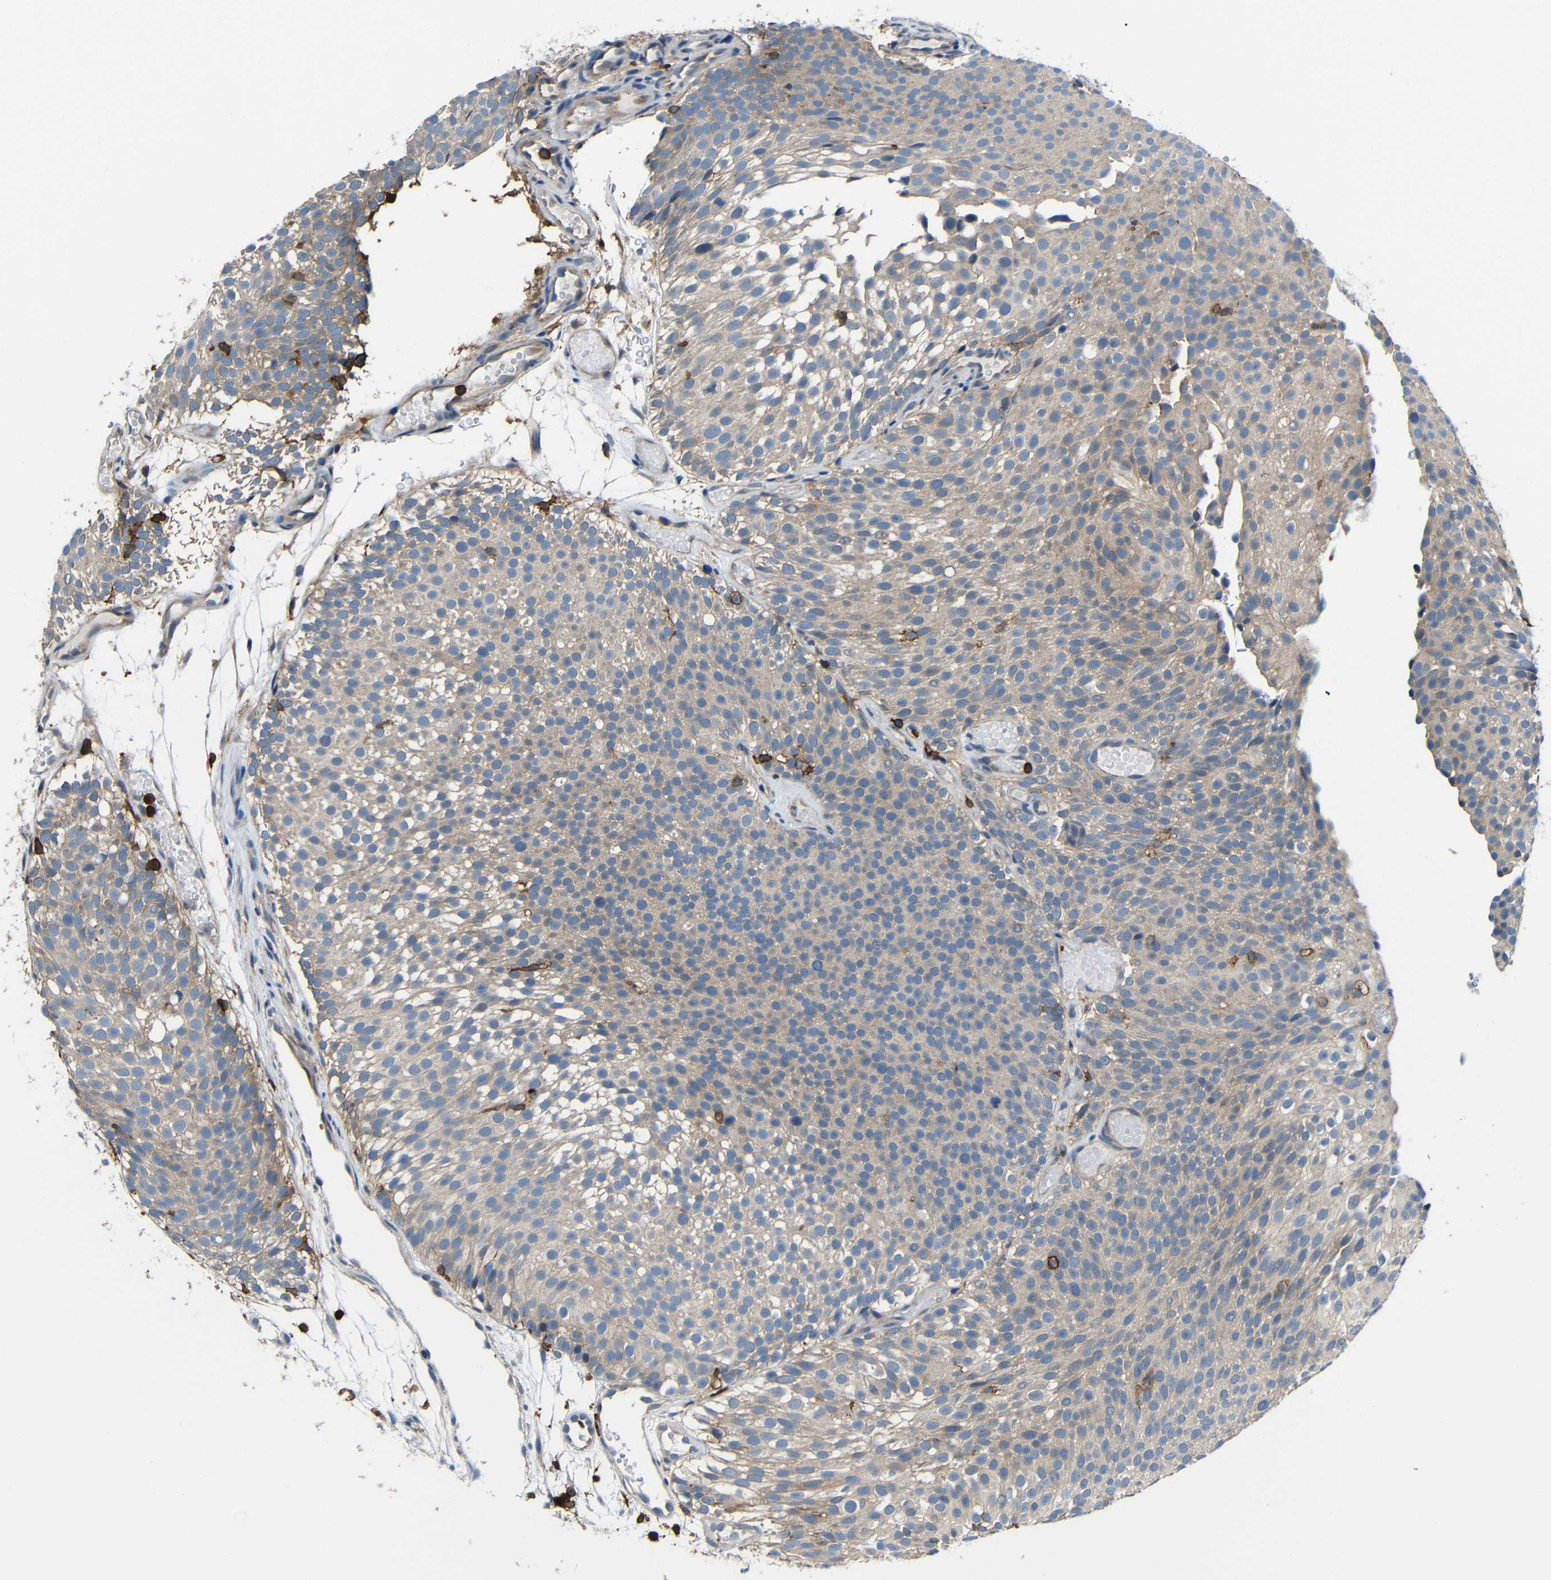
{"staining": {"intensity": "weak", "quantity": ">75%", "location": "cytoplasmic/membranous"}, "tissue": "urothelial cancer", "cell_type": "Tumor cells", "image_type": "cancer", "snomed": [{"axis": "morphology", "description": "Urothelial carcinoma, Low grade"}, {"axis": "topography", "description": "Urinary bladder"}], "caption": "There is low levels of weak cytoplasmic/membranous expression in tumor cells of urothelial carcinoma (low-grade), as demonstrated by immunohistochemical staining (brown color).", "gene": "P2RY12", "patient": {"sex": "male", "age": 78}}